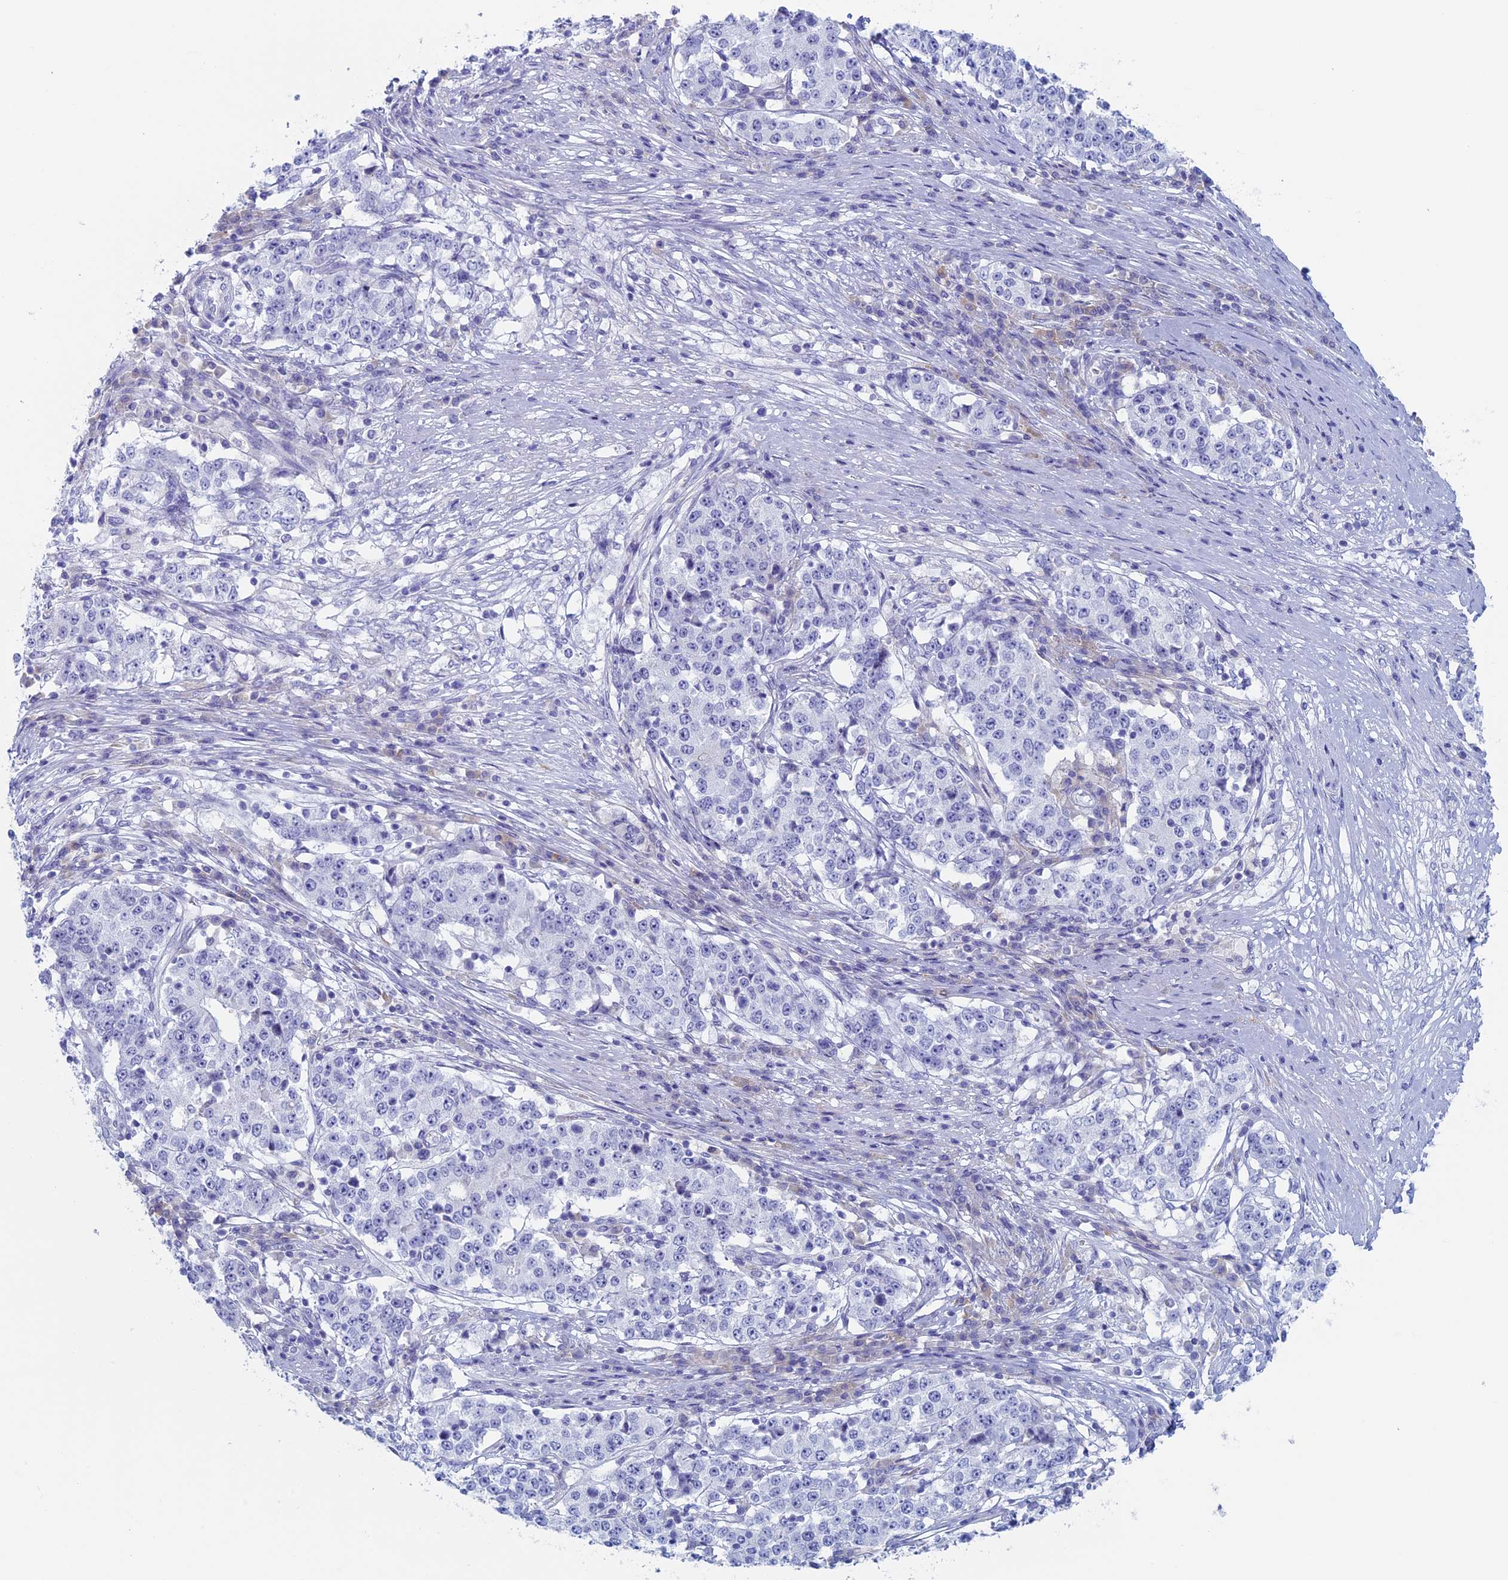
{"staining": {"intensity": "negative", "quantity": "none", "location": "none"}, "tissue": "stomach cancer", "cell_type": "Tumor cells", "image_type": "cancer", "snomed": [{"axis": "morphology", "description": "Adenocarcinoma, NOS"}, {"axis": "topography", "description": "Stomach"}], "caption": "Adenocarcinoma (stomach) stained for a protein using IHC demonstrates no staining tumor cells.", "gene": "MAGEB6", "patient": {"sex": "male", "age": 59}}